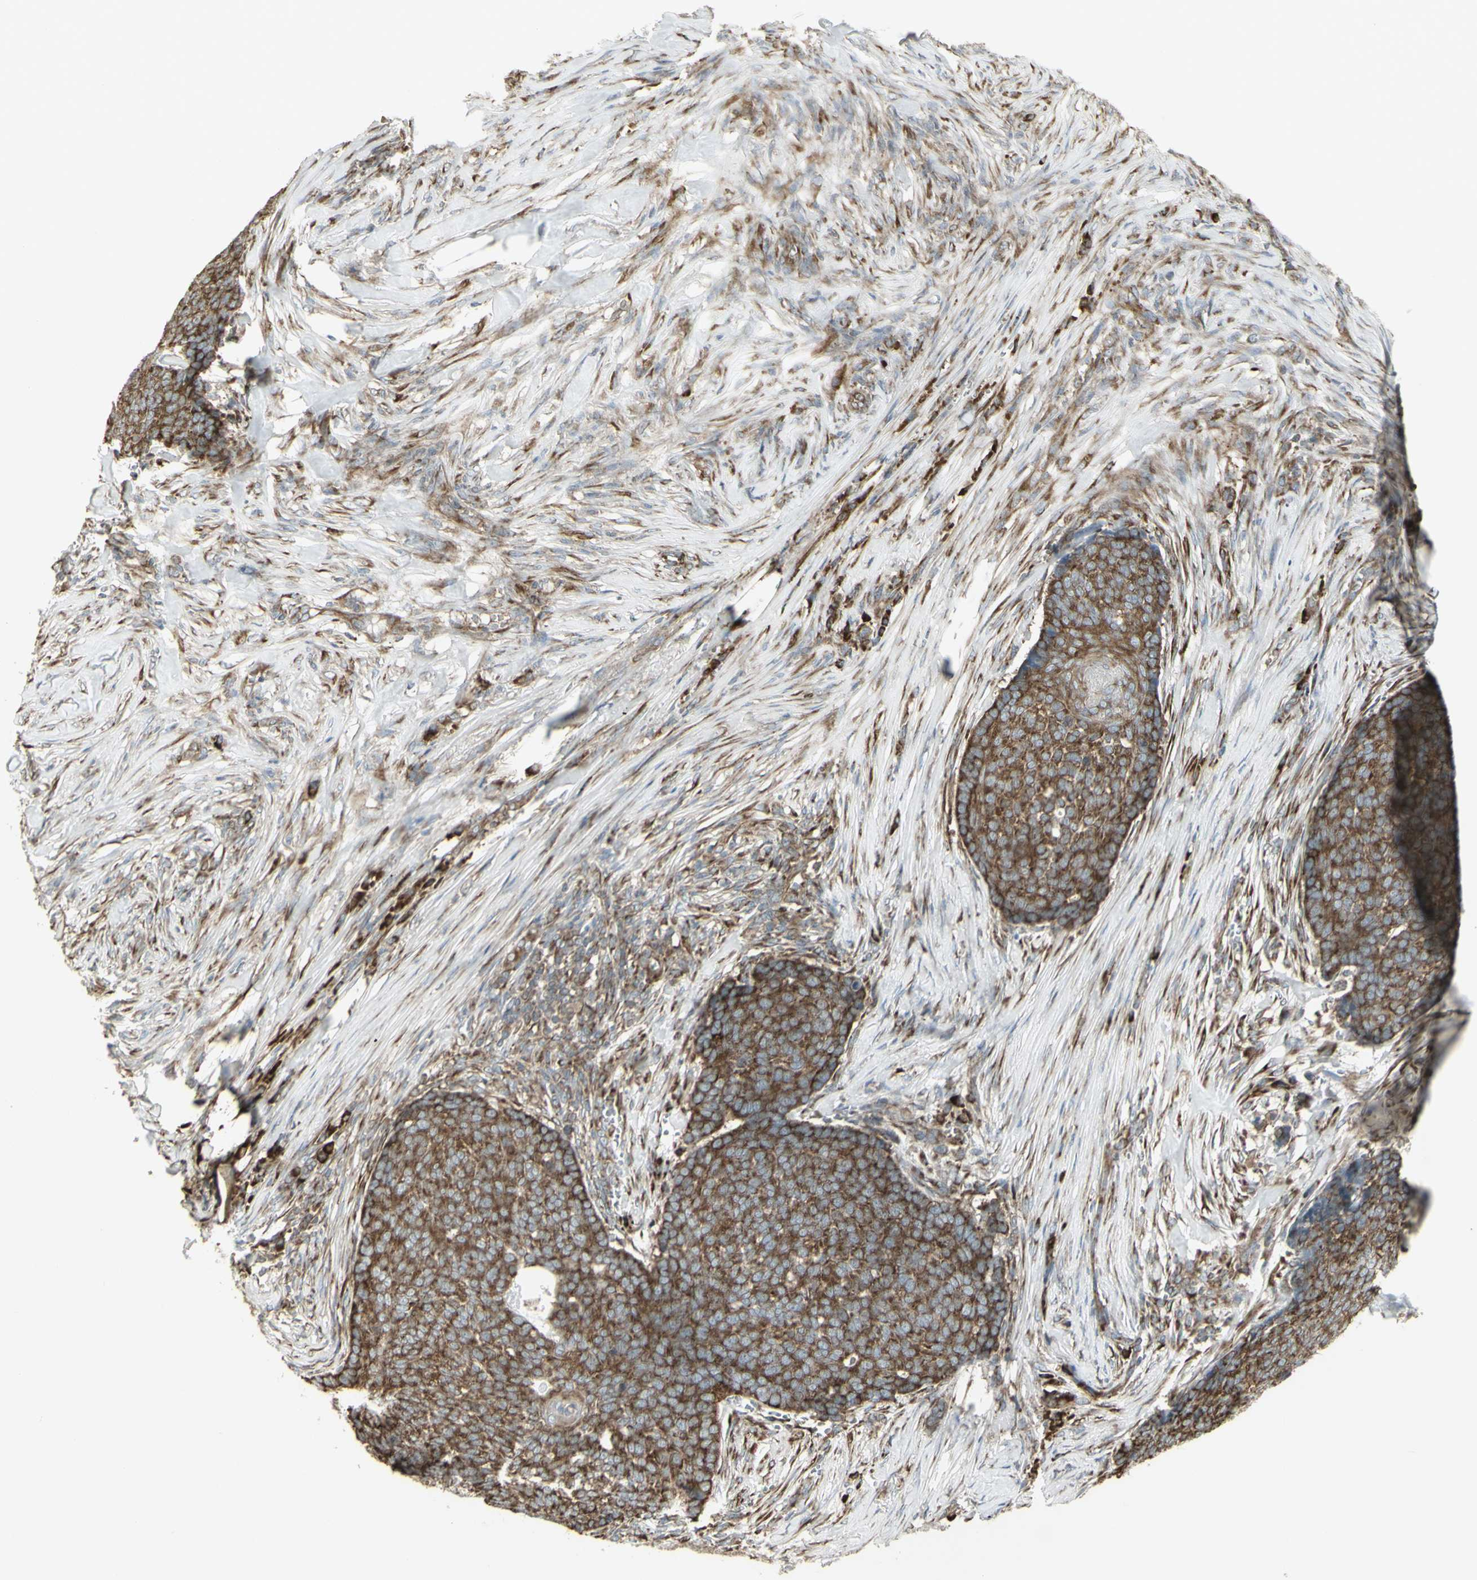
{"staining": {"intensity": "strong", "quantity": ">75%", "location": "cytoplasmic/membranous"}, "tissue": "skin cancer", "cell_type": "Tumor cells", "image_type": "cancer", "snomed": [{"axis": "morphology", "description": "Basal cell carcinoma"}, {"axis": "topography", "description": "Skin"}], "caption": "This is a photomicrograph of immunohistochemistry (IHC) staining of skin cancer (basal cell carcinoma), which shows strong positivity in the cytoplasmic/membranous of tumor cells.", "gene": "FKBP3", "patient": {"sex": "male", "age": 84}}